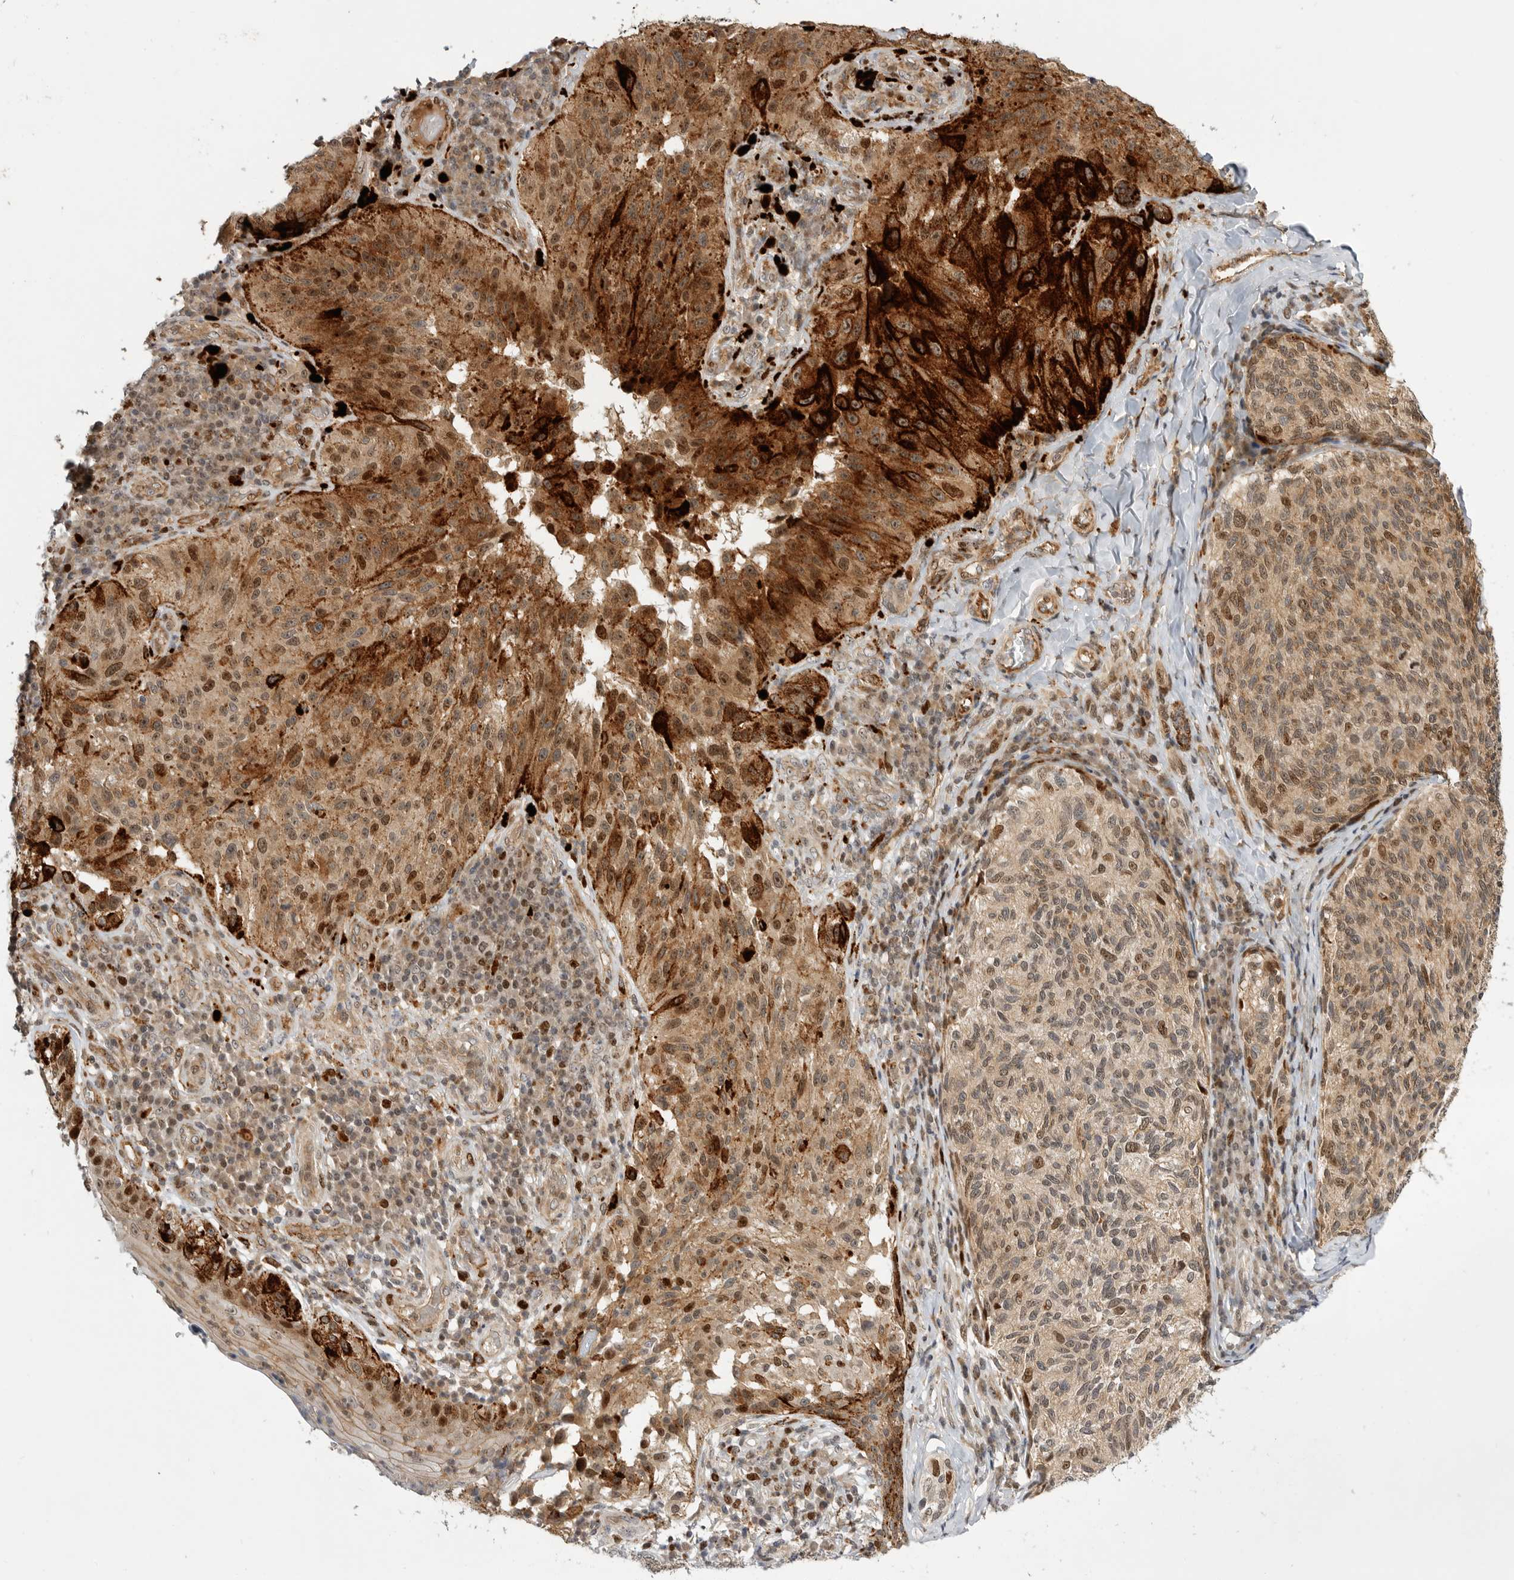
{"staining": {"intensity": "moderate", "quantity": ">75%", "location": "cytoplasmic/membranous,nuclear"}, "tissue": "melanoma", "cell_type": "Tumor cells", "image_type": "cancer", "snomed": [{"axis": "morphology", "description": "Malignant melanoma, NOS"}, {"axis": "topography", "description": "Skin"}], "caption": "Protein analysis of melanoma tissue exhibits moderate cytoplasmic/membranous and nuclear expression in approximately >75% of tumor cells.", "gene": "CSNK1G3", "patient": {"sex": "female", "age": 73}}